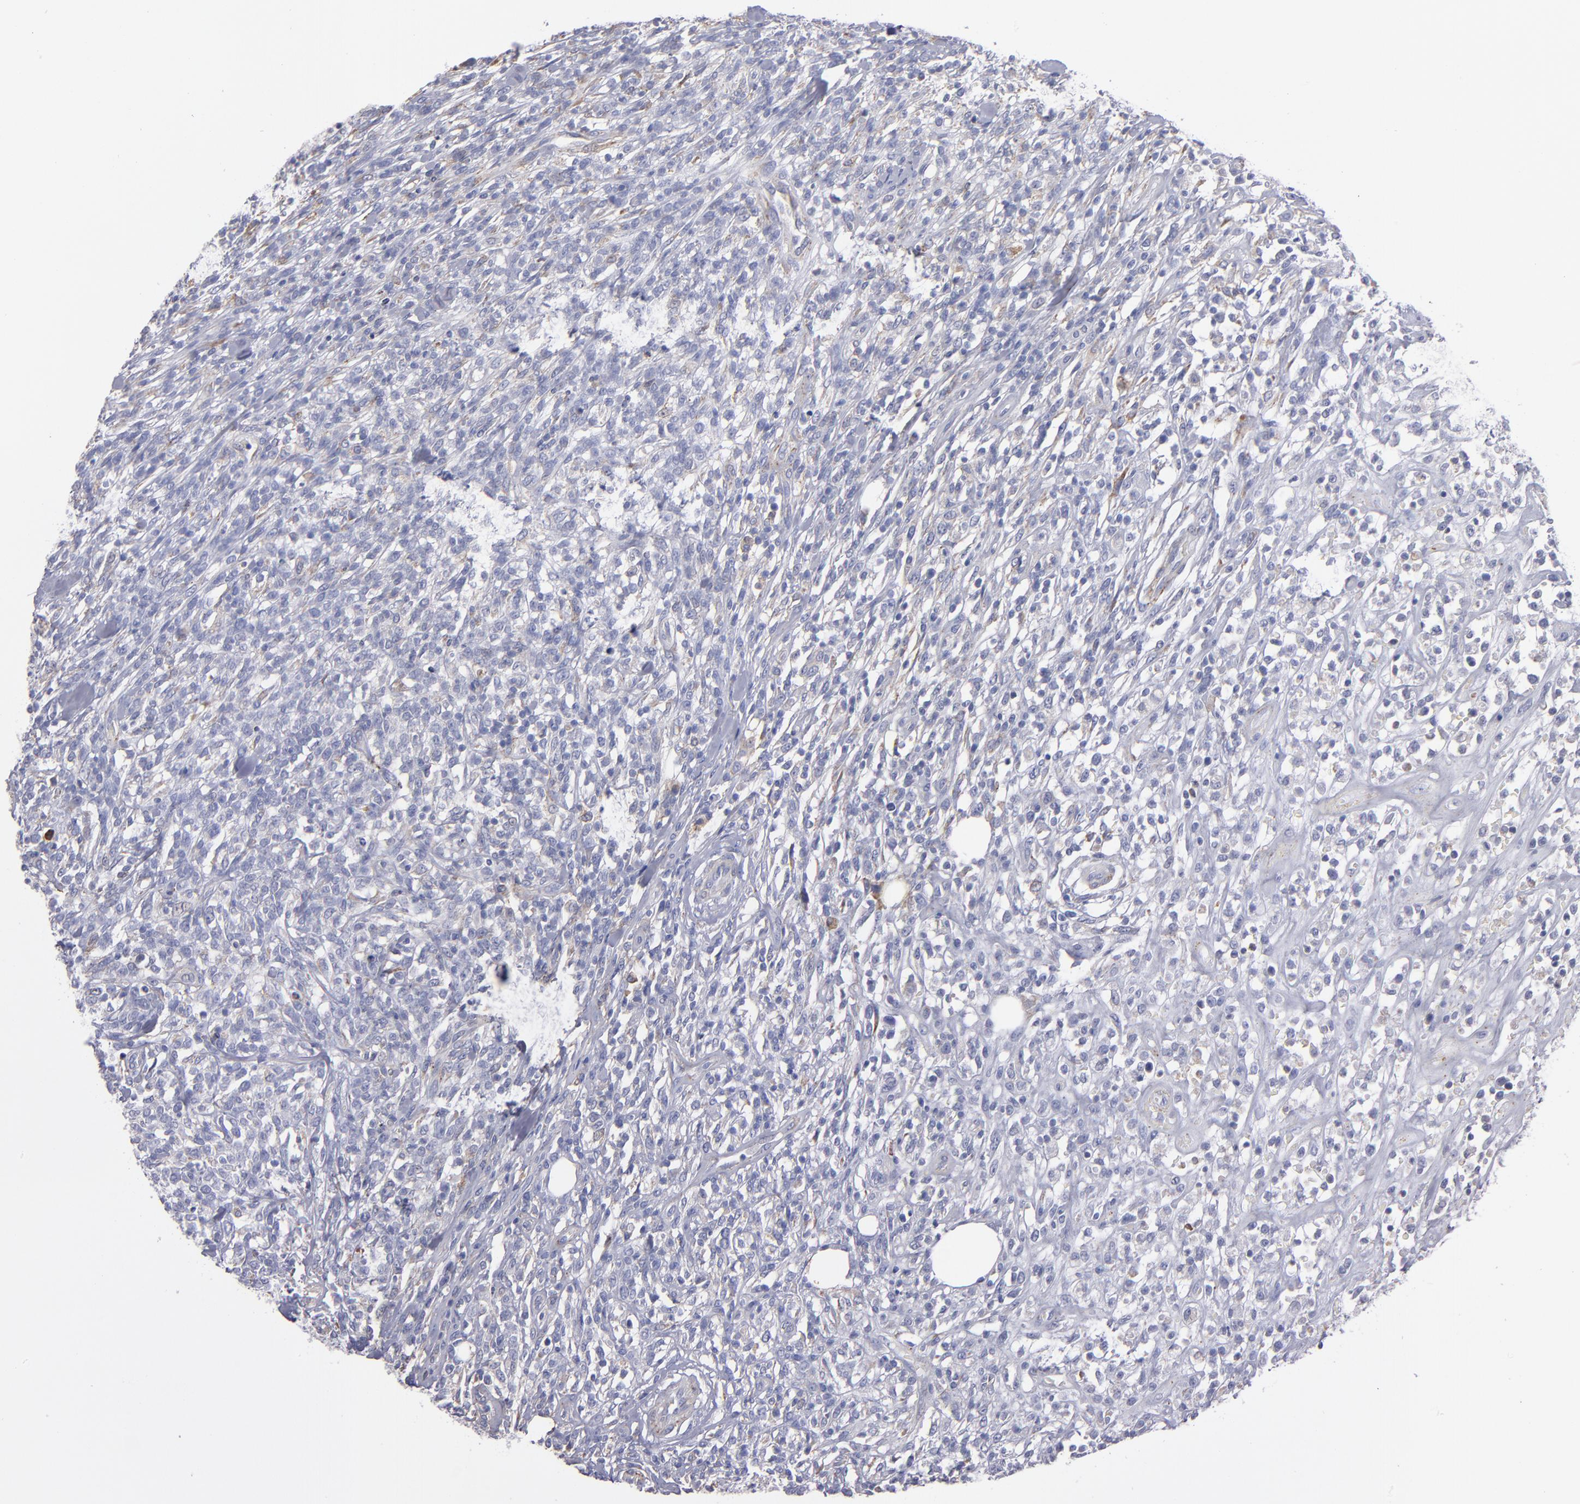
{"staining": {"intensity": "weak", "quantity": "25%-75%", "location": "cytoplasmic/membranous"}, "tissue": "lymphoma", "cell_type": "Tumor cells", "image_type": "cancer", "snomed": [{"axis": "morphology", "description": "Malignant lymphoma, non-Hodgkin's type, High grade"}, {"axis": "topography", "description": "Lymph node"}], "caption": "DAB (3,3'-diaminobenzidine) immunohistochemical staining of human lymphoma reveals weak cytoplasmic/membranous protein expression in approximately 25%-75% of tumor cells.", "gene": "MFGE8", "patient": {"sex": "female", "age": 73}}